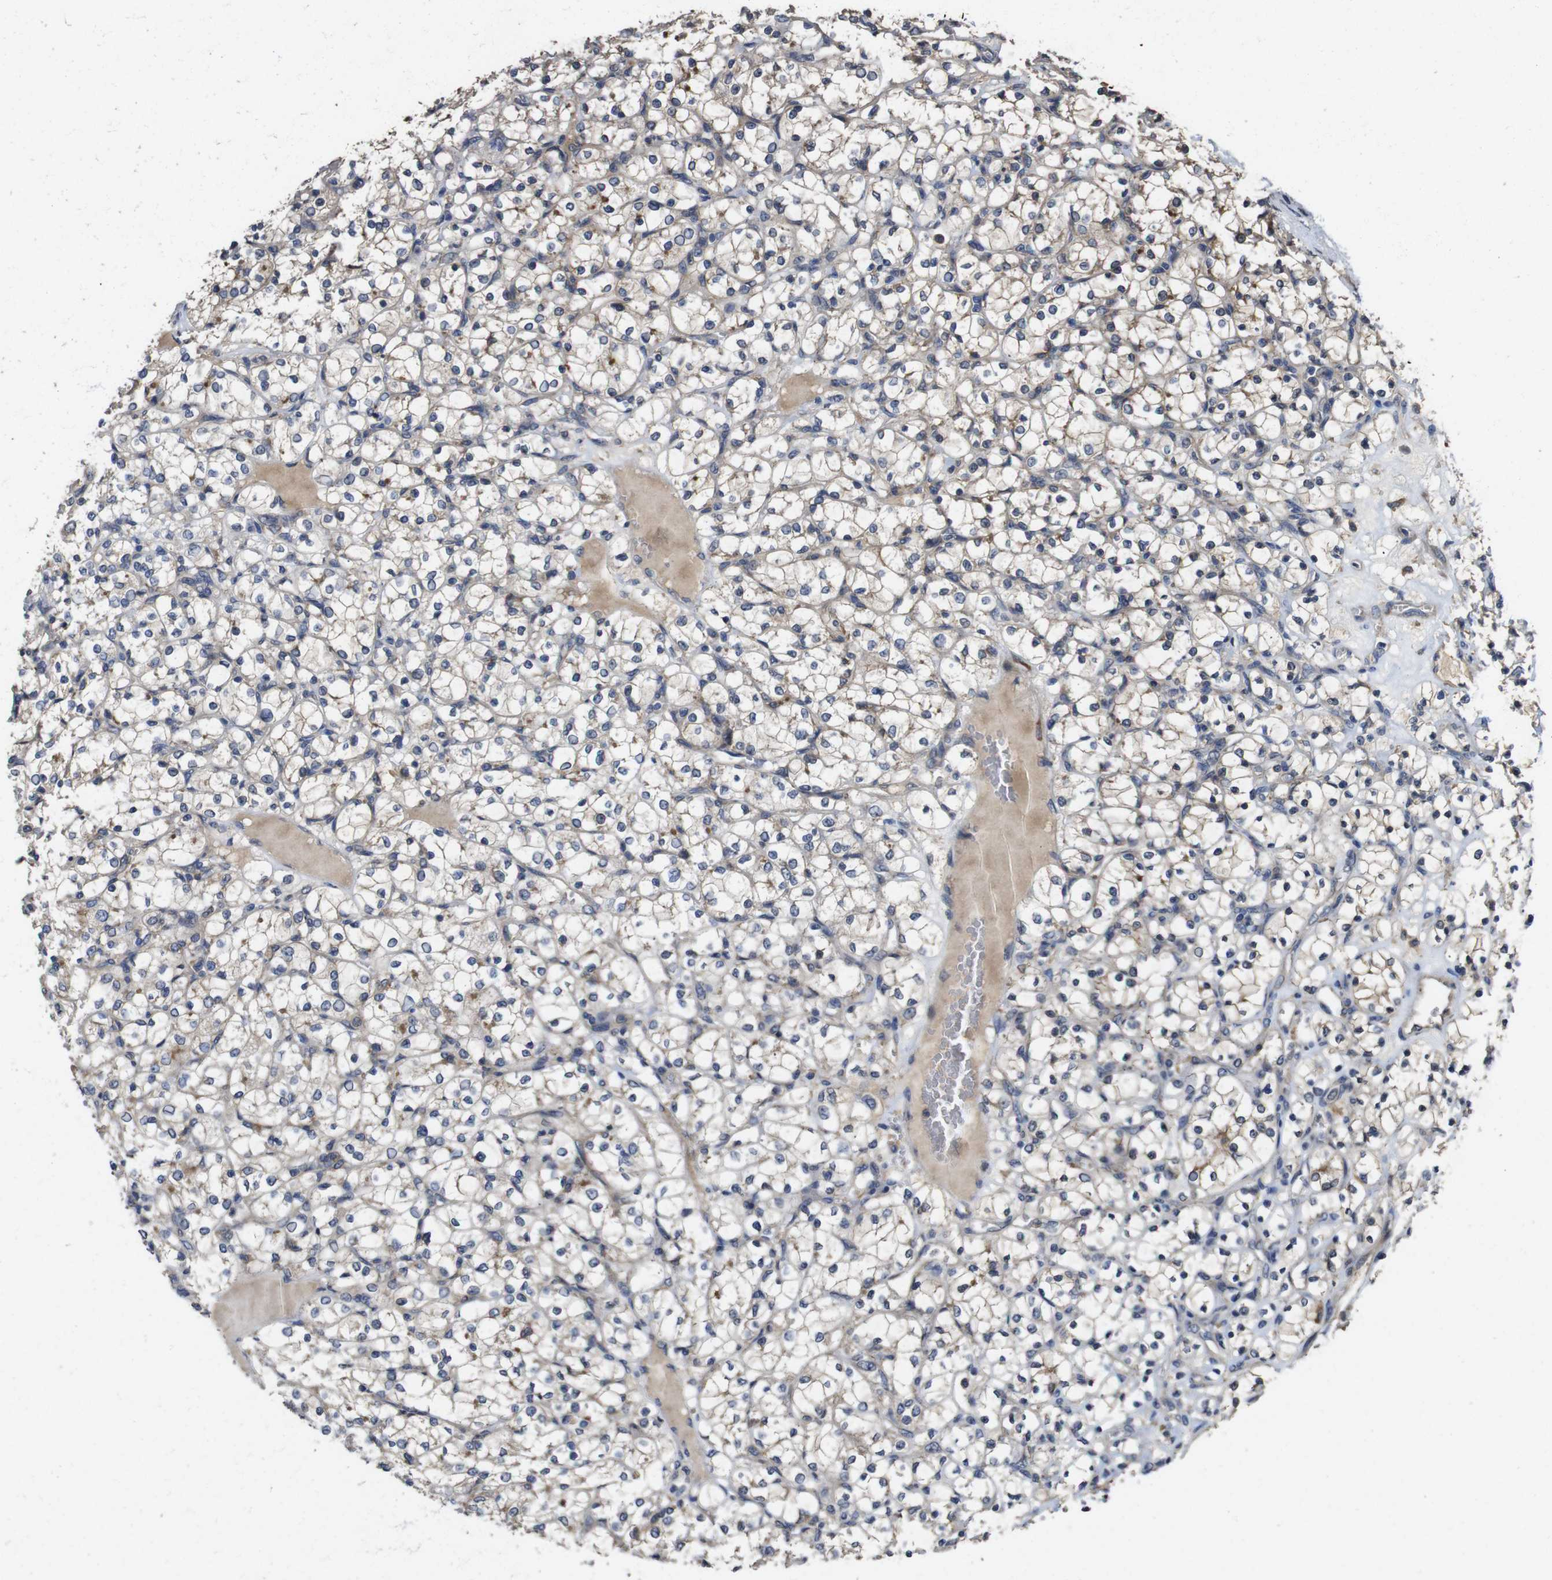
{"staining": {"intensity": "weak", "quantity": "<25%", "location": "cytoplasmic/membranous"}, "tissue": "renal cancer", "cell_type": "Tumor cells", "image_type": "cancer", "snomed": [{"axis": "morphology", "description": "Adenocarcinoma, NOS"}, {"axis": "topography", "description": "Kidney"}], "caption": "Tumor cells show no significant protein staining in renal cancer. (Brightfield microscopy of DAB immunohistochemistry (IHC) at high magnification).", "gene": "ARHGAP24", "patient": {"sex": "female", "age": 69}}